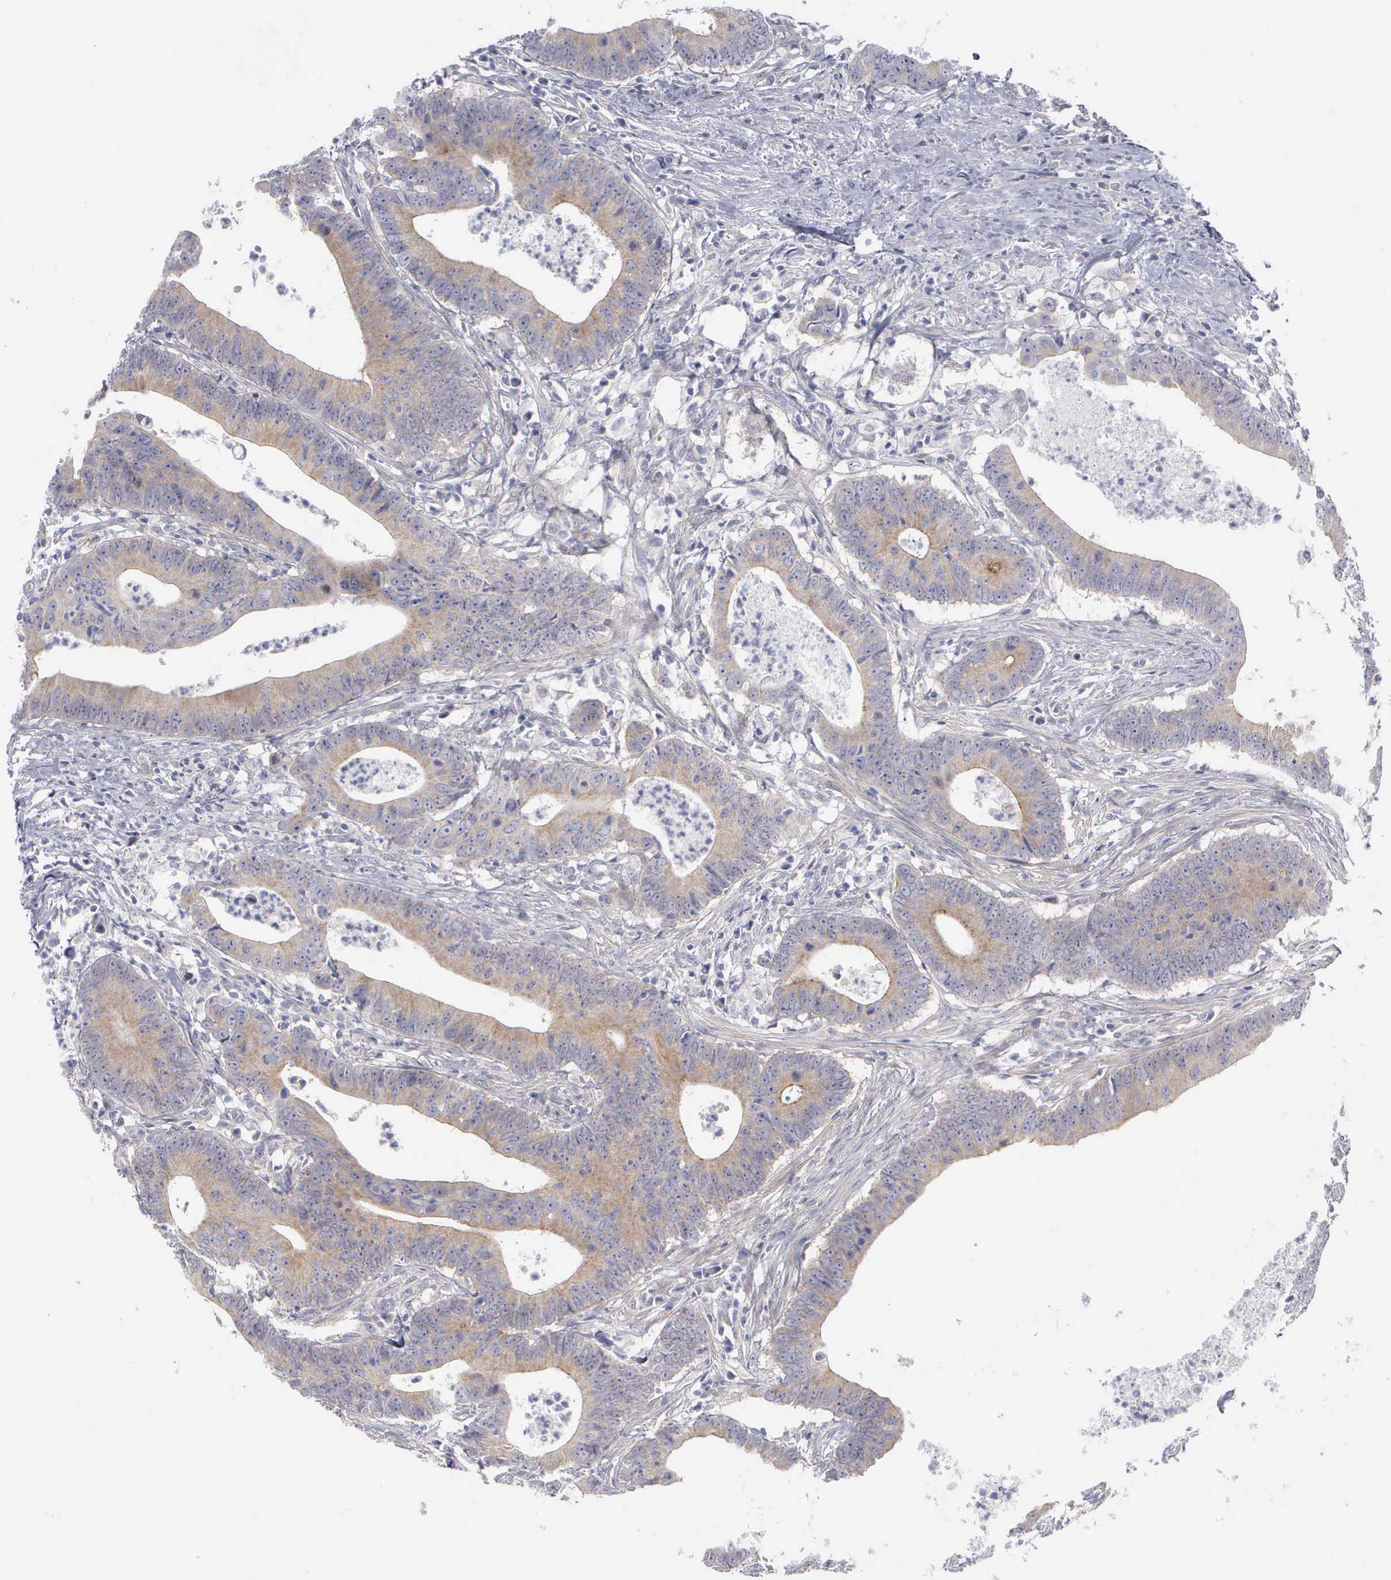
{"staining": {"intensity": "weak", "quantity": ">75%", "location": "cytoplasmic/membranous"}, "tissue": "colorectal cancer", "cell_type": "Tumor cells", "image_type": "cancer", "snomed": [{"axis": "morphology", "description": "Adenocarcinoma, NOS"}, {"axis": "topography", "description": "Colon"}], "caption": "IHC (DAB) staining of human colorectal adenocarcinoma shows weak cytoplasmic/membranous protein staining in approximately >75% of tumor cells. Nuclei are stained in blue.", "gene": "CEP170B", "patient": {"sex": "male", "age": 55}}